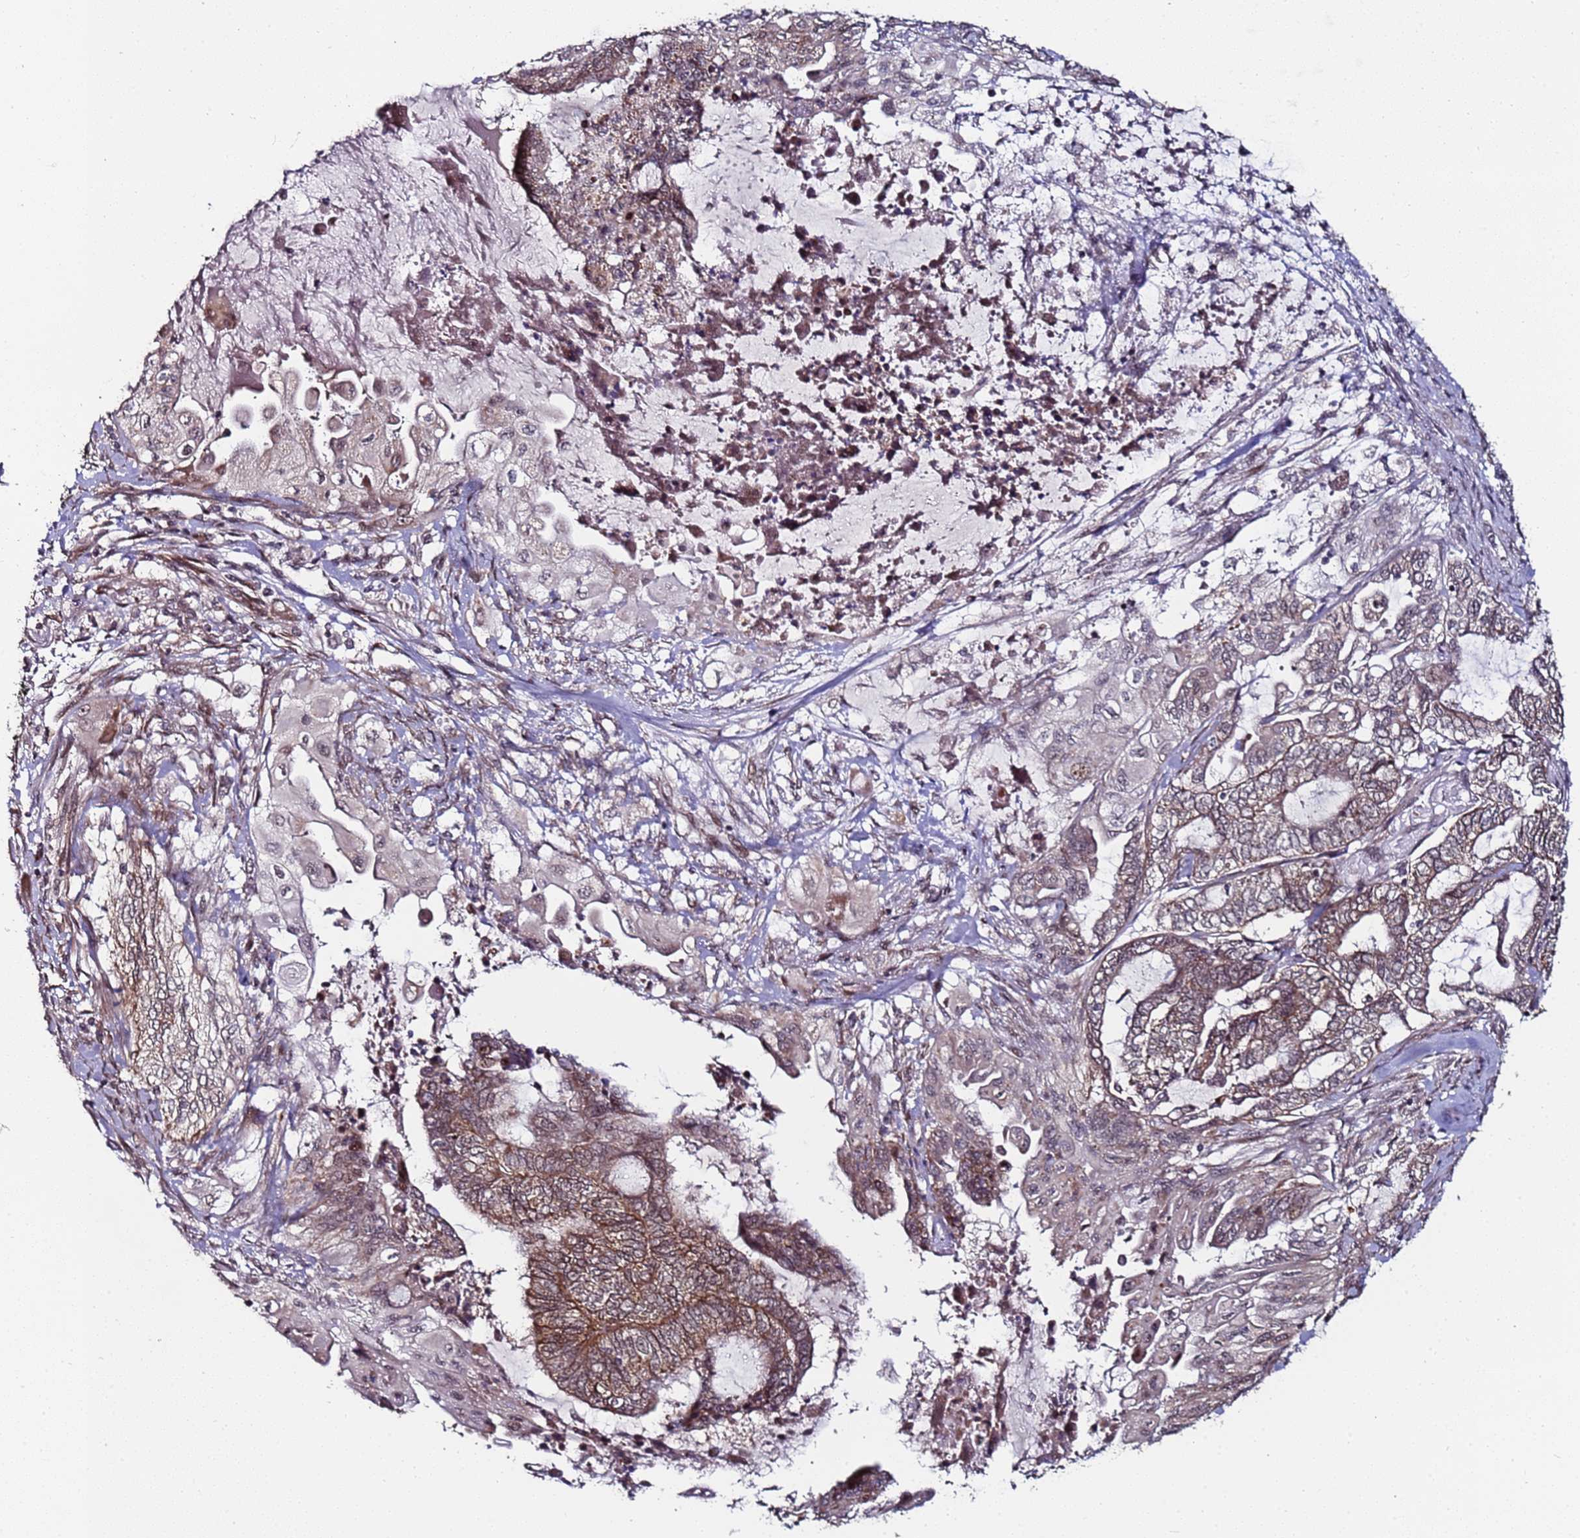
{"staining": {"intensity": "weak", "quantity": "25%-75%", "location": "cytoplasmic/membranous"}, "tissue": "endometrial cancer", "cell_type": "Tumor cells", "image_type": "cancer", "snomed": [{"axis": "morphology", "description": "Adenocarcinoma, NOS"}, {"axis": "topography", "description": "Uterus"}, {"axis": "topography", "description": "Endometrium"}], "caption": "IHC photomicrograph of neoplastic tissue: human adenocarcinoma (endometrial) stained using immunohistochemistry exhibits low levels of weak protein expression localized specifically in the cytoplasmic/membranous of tumor cells, appearing as a cytoplasmic/membranous brown color.", "gene": "PPM1H", "patient": {"sex": "female", "age": 70}}